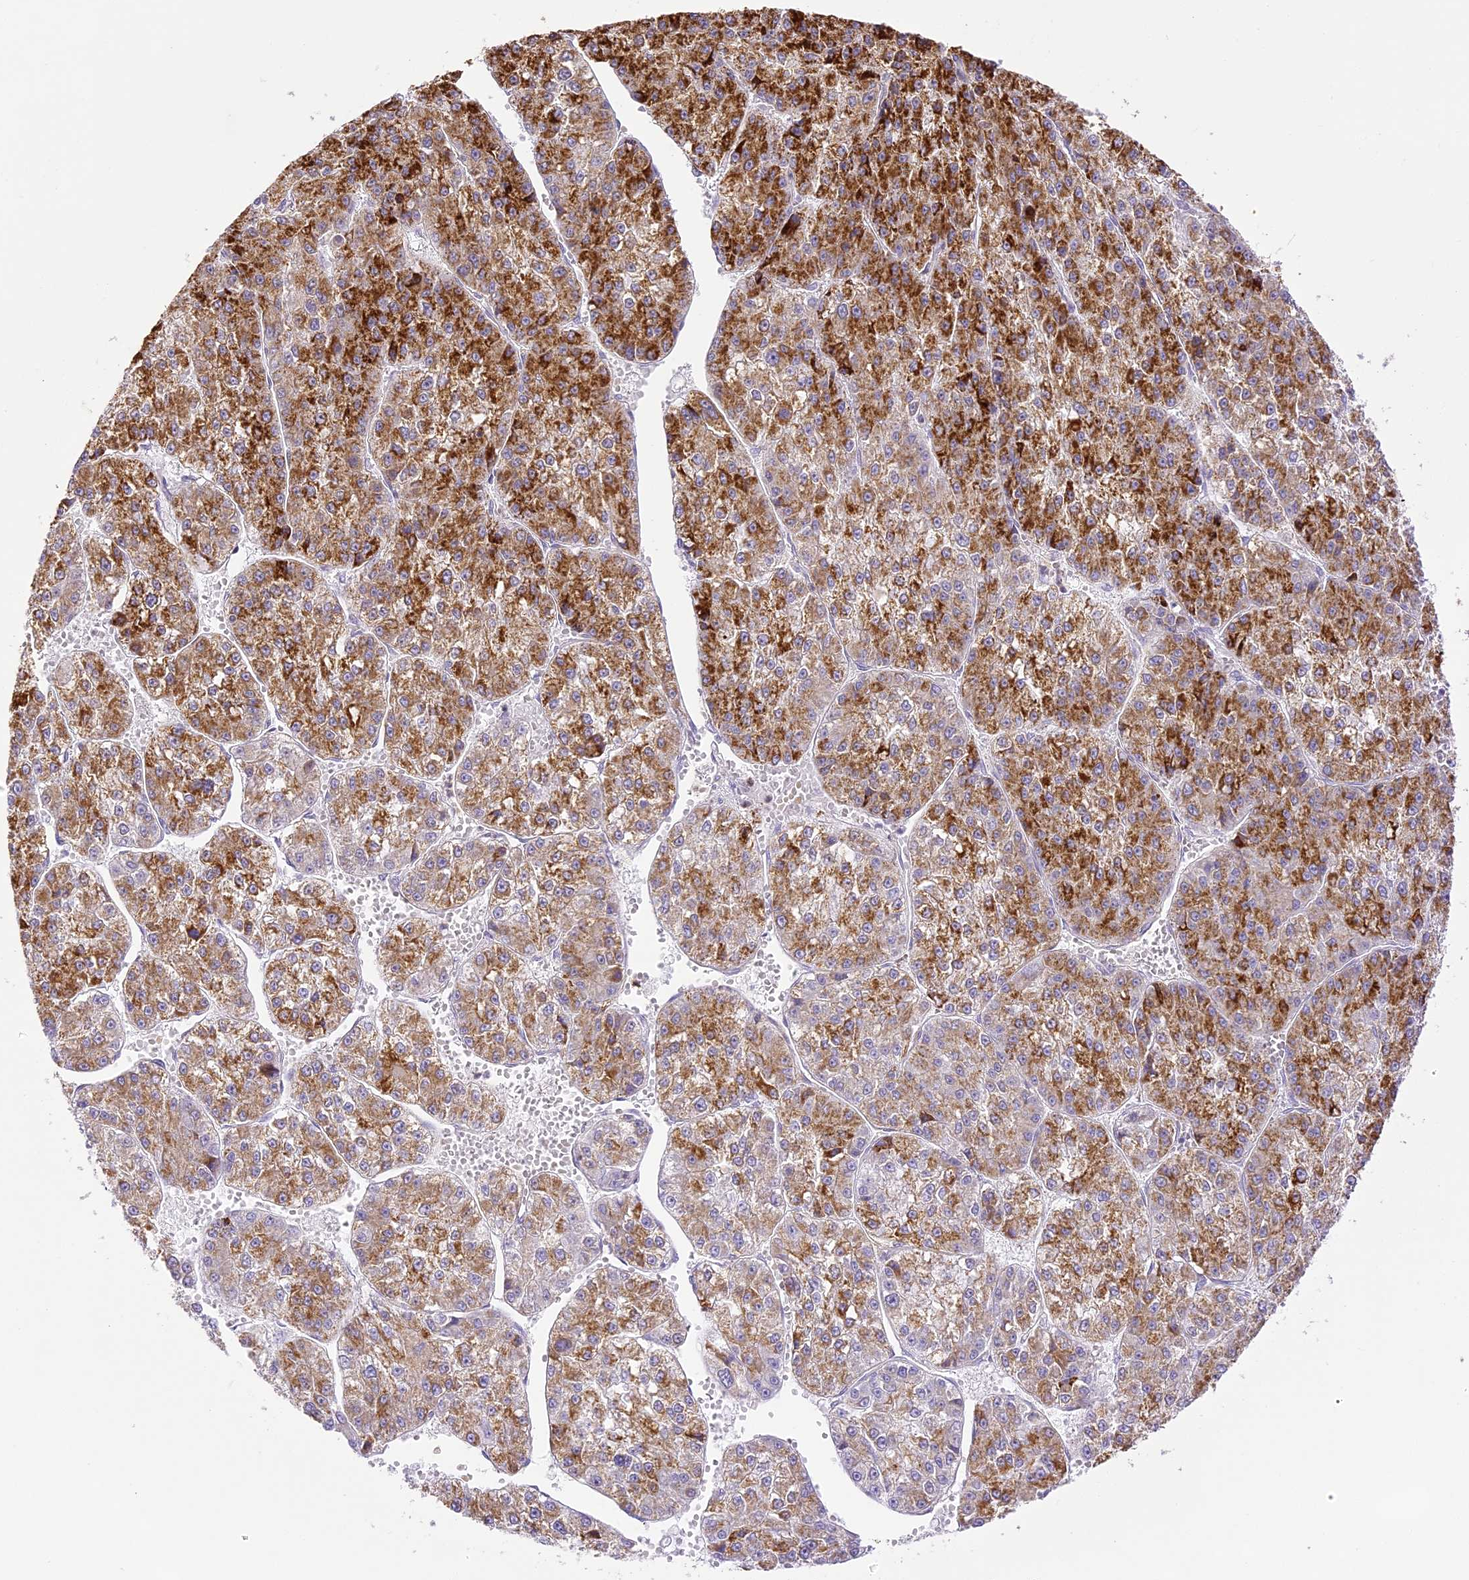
{"staining": {"intensity": "strong", "quantity": ">75%", "location": "cytoplasmic/membranous"}, "tissue": "liver cancer", "cell_type": "Tumor cells", "image_type": "cancer", "snomed": [{"axis": "morphology", "description": "Carcinoma, Hepatocellular, NOS"}, {"axis": "topography", "description": "Liver"}], "caption": "Hepatocellular carcinoma (liver) stained with immunohistochemistry demonstrates strong cytoplasmic/membranous expression in about >75% of tumor cells.", "gene": "CCDC30", "patient": {"sex": "female", "age": 73}}